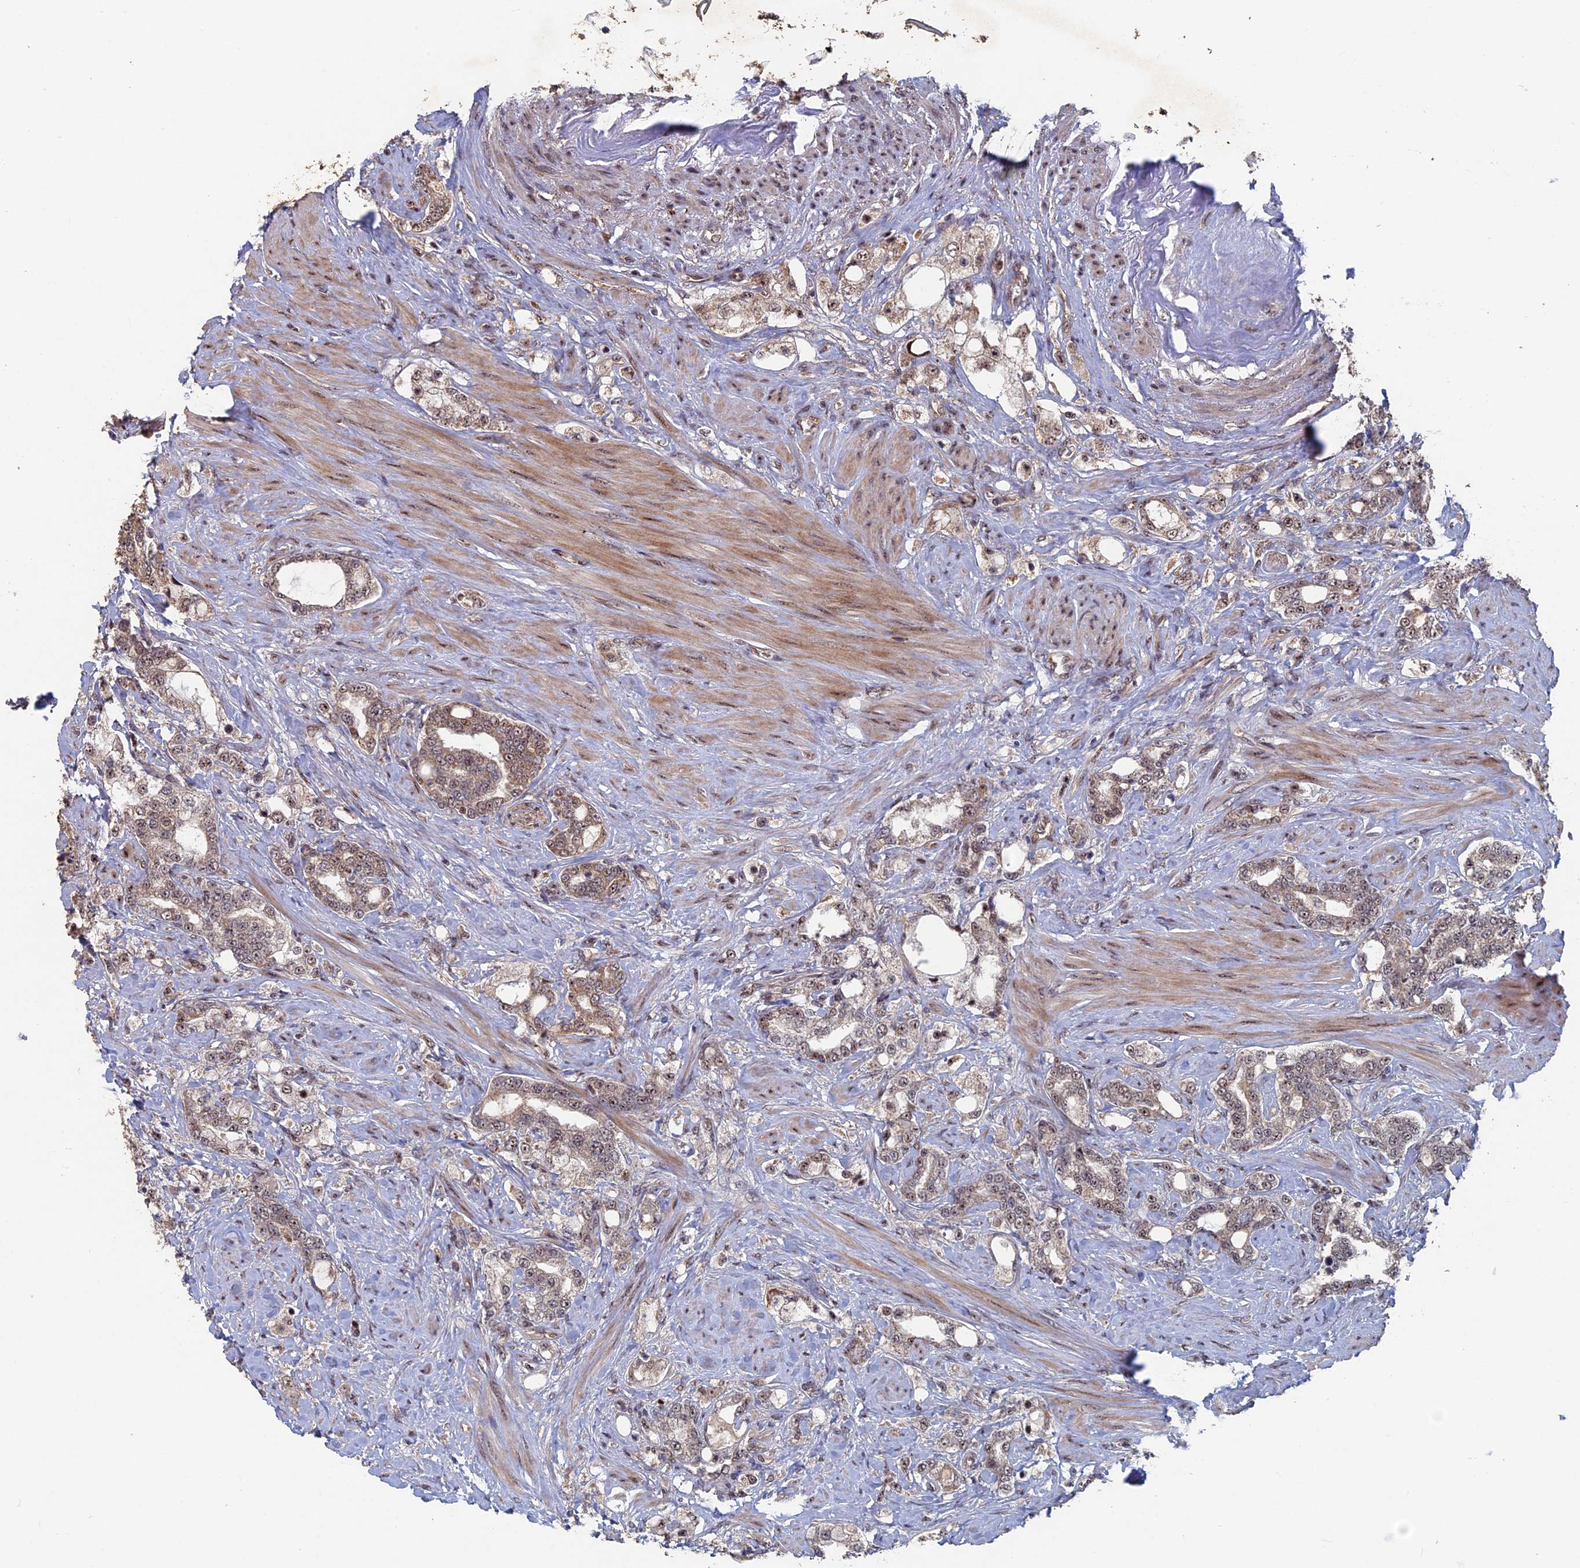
{"staining": {"intensity": "moderate", "quantity": ">75%", "location": "cytoplasmic/membranous,nuclear"}, "tissue": "prostate cancer", "cell_type": "Tumor cells", "image_type": "cancer", "snomed": [{"axis": "morphology", "description": "Adenocarcinoma, High grade"}, {"axis": "topography", "description": "Prostate"}], "caption": "Immunohistochemistry (DAB) staining of adenocarcinoma (high-grade) (prostate) reveals moderate cytoplasmic/membranous and nuclear protein expression in approximately >75% of tumor cells.", "gene": "KIAA1328", "patient": {"sex": "male", "age": 64}}